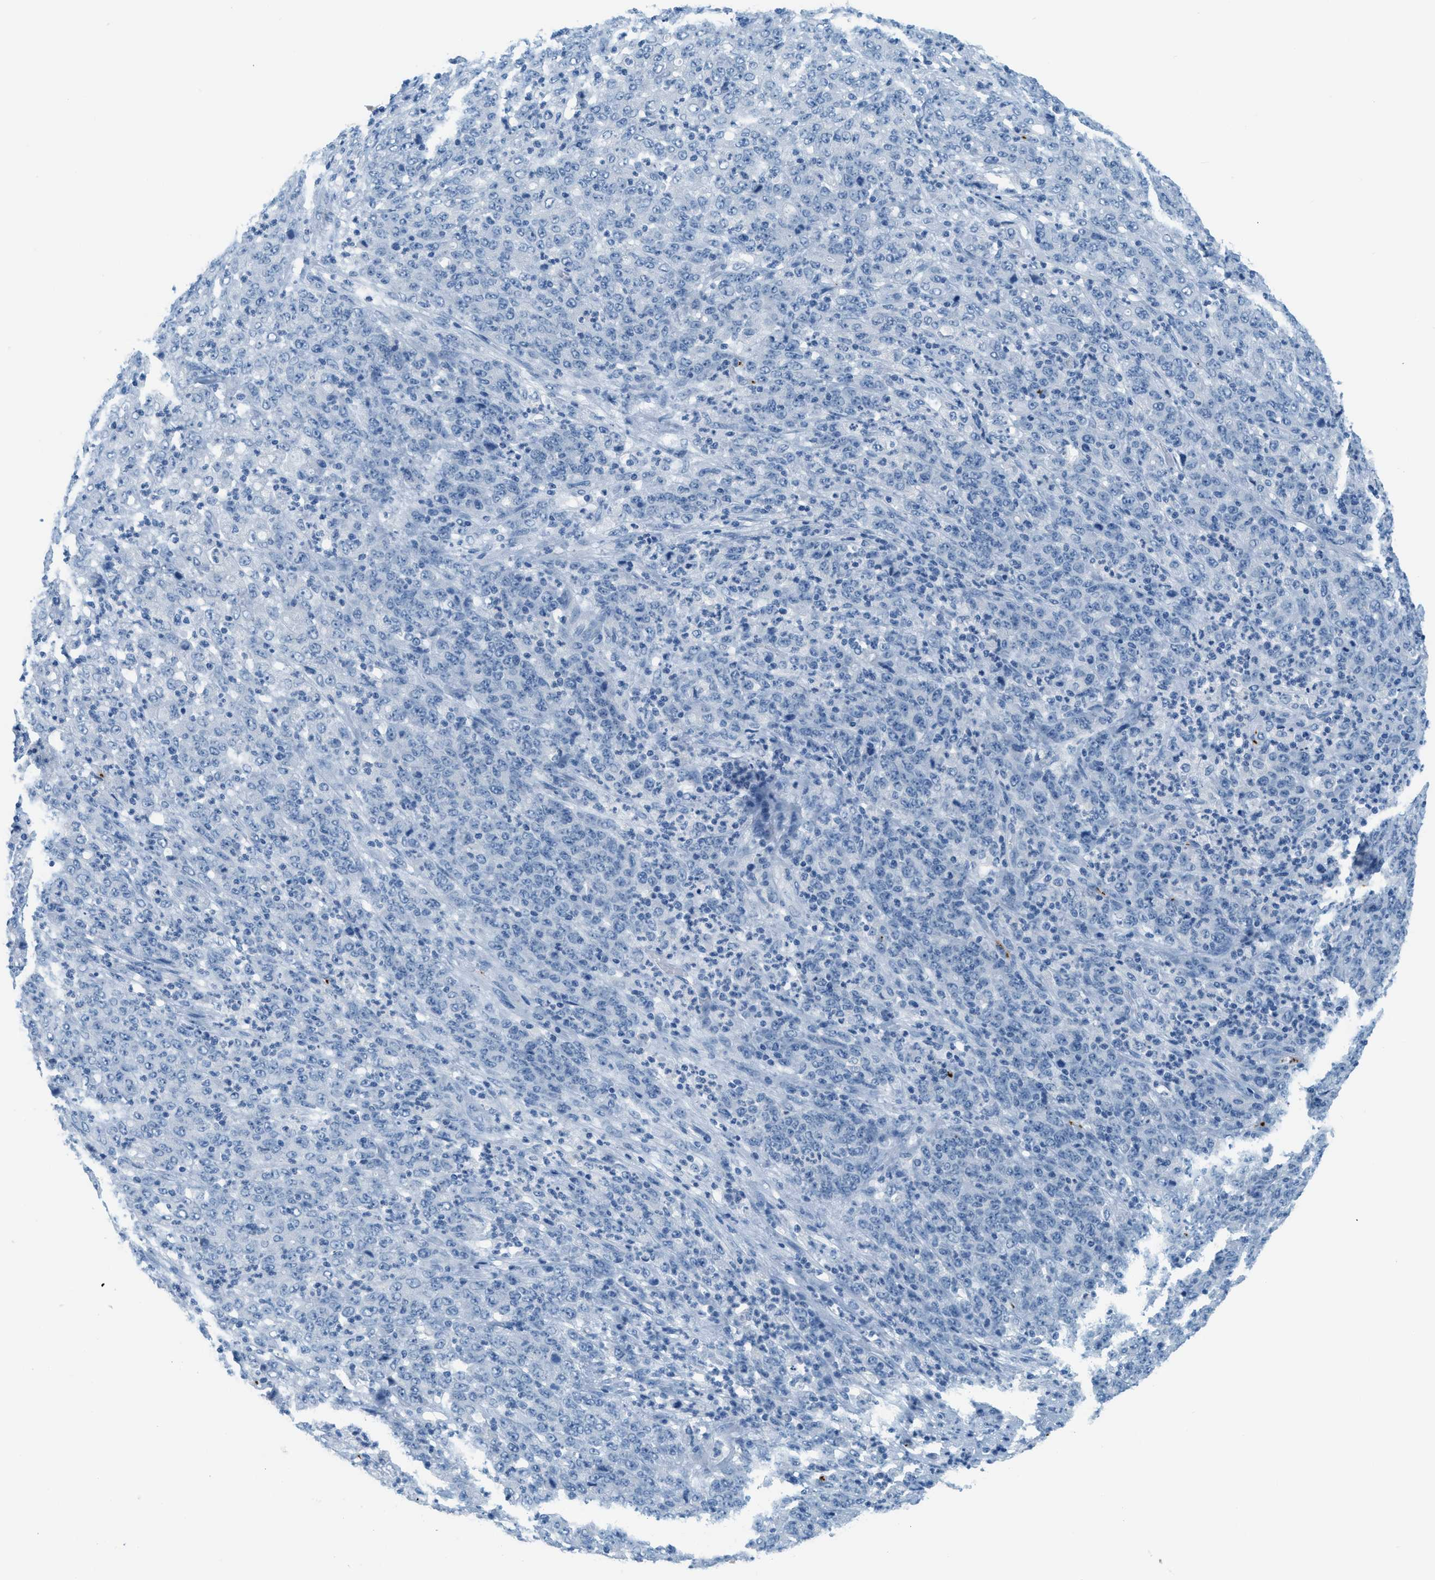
{"staining": {"intensity": "negative", "quantity": "none", "location": "none"}, "tissue": "stomach cancer", "cell_type": "Tumor cells", "image_type": "cancer", "snomed": [{"axis": "morphology", "description": "Adenocarcinoma, NOS"}, {"axis": "topography", "description": "Stomach, lower"}], "caption": "There is no significant positivity in tumor cells of stomach cancer (adenocarcinoma).", "gene": "PPBP", "patient": {"sex": "female", "age": 71}}